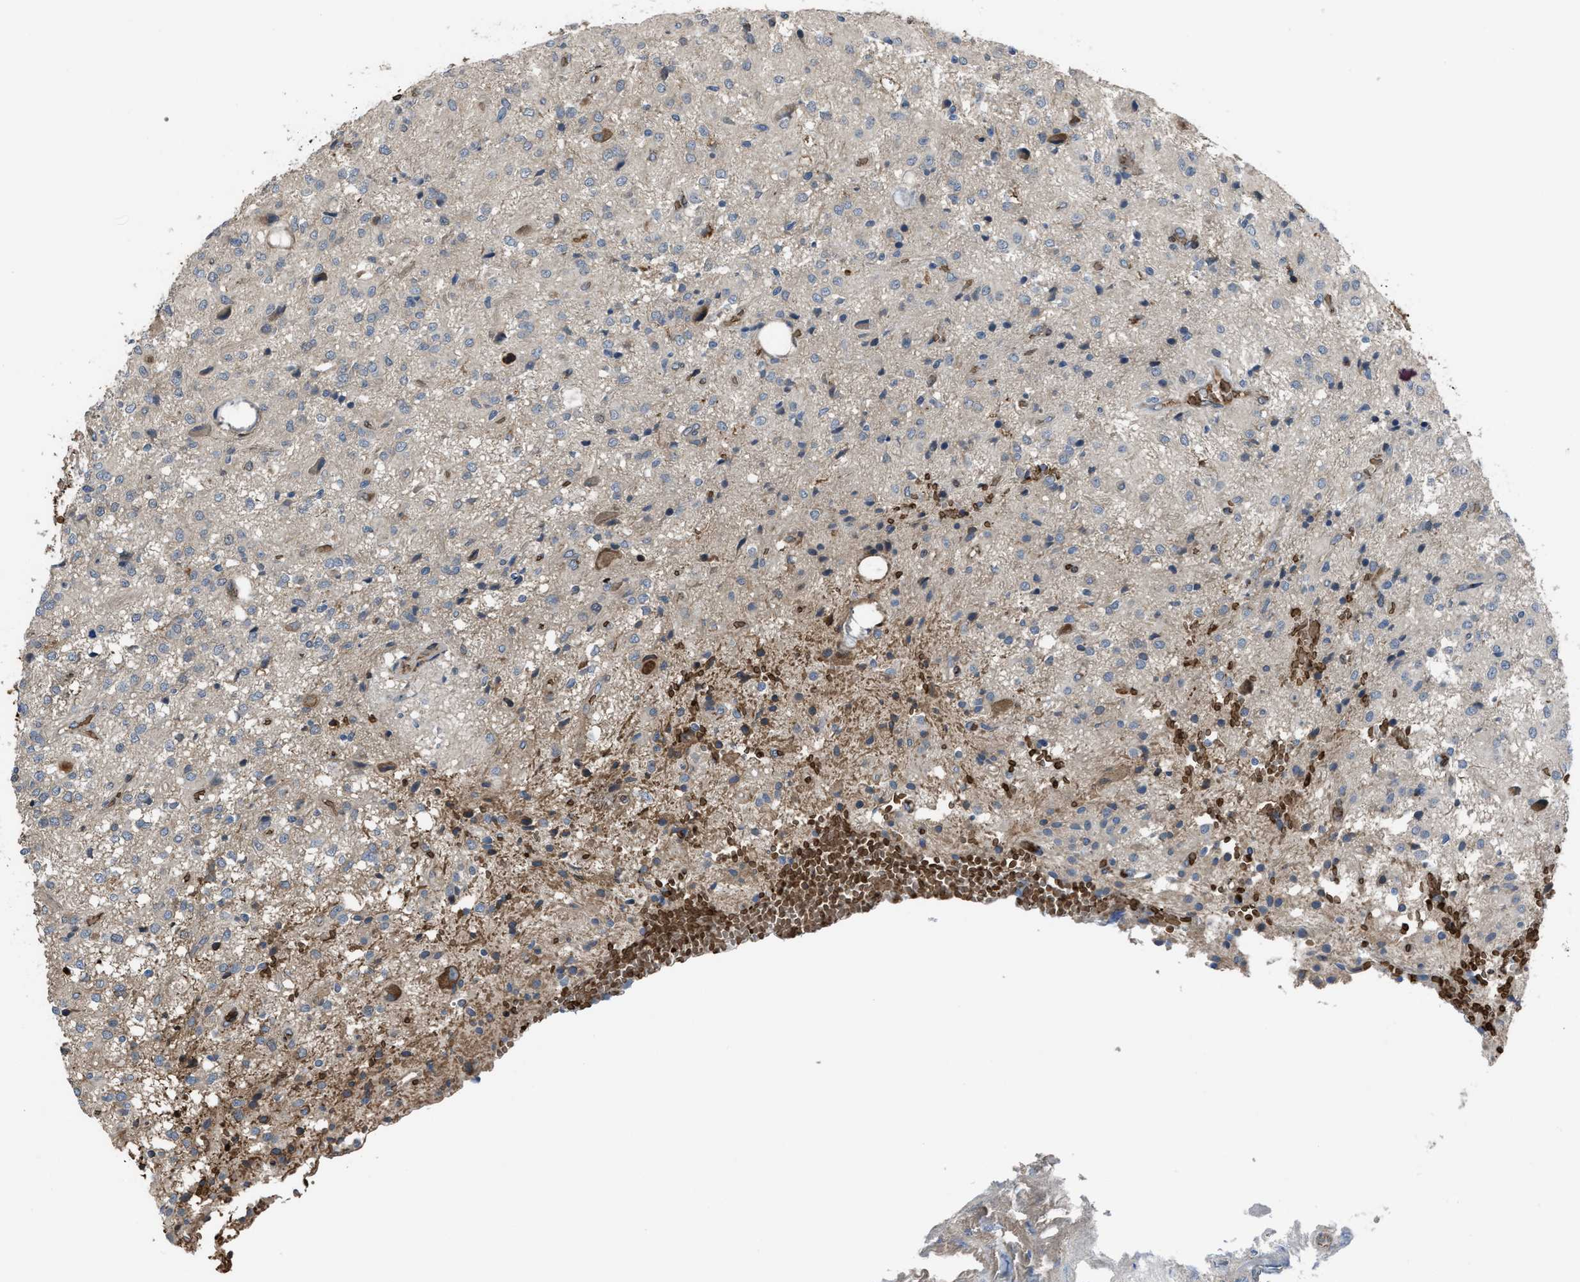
{"staining": {"intensity": "moderate", "quantity": "<25%", "location": "cytoplasmic/membranous"}, "tissue": "glioma", "cell_type": "Tumor cells", "image_type": "cancer", "snomed": [{"axis": "morphology", "description": "Glioma, malignant, High grade"}, {"axis": "topography", "description": "Brain"}], "caption": "The image shows staining of malignant high-grade glioma, revealing moderate cytoplasmic/membranous protein expression (brown color) within tumor cells. The staining was performed using DAB to visualize the protein expression in brown, while the nuclei were stained in blue with hematoxylin (Magnification: 20x).", "gene": "SELENOM", "patient": {"sex": "female", "age": 59}}